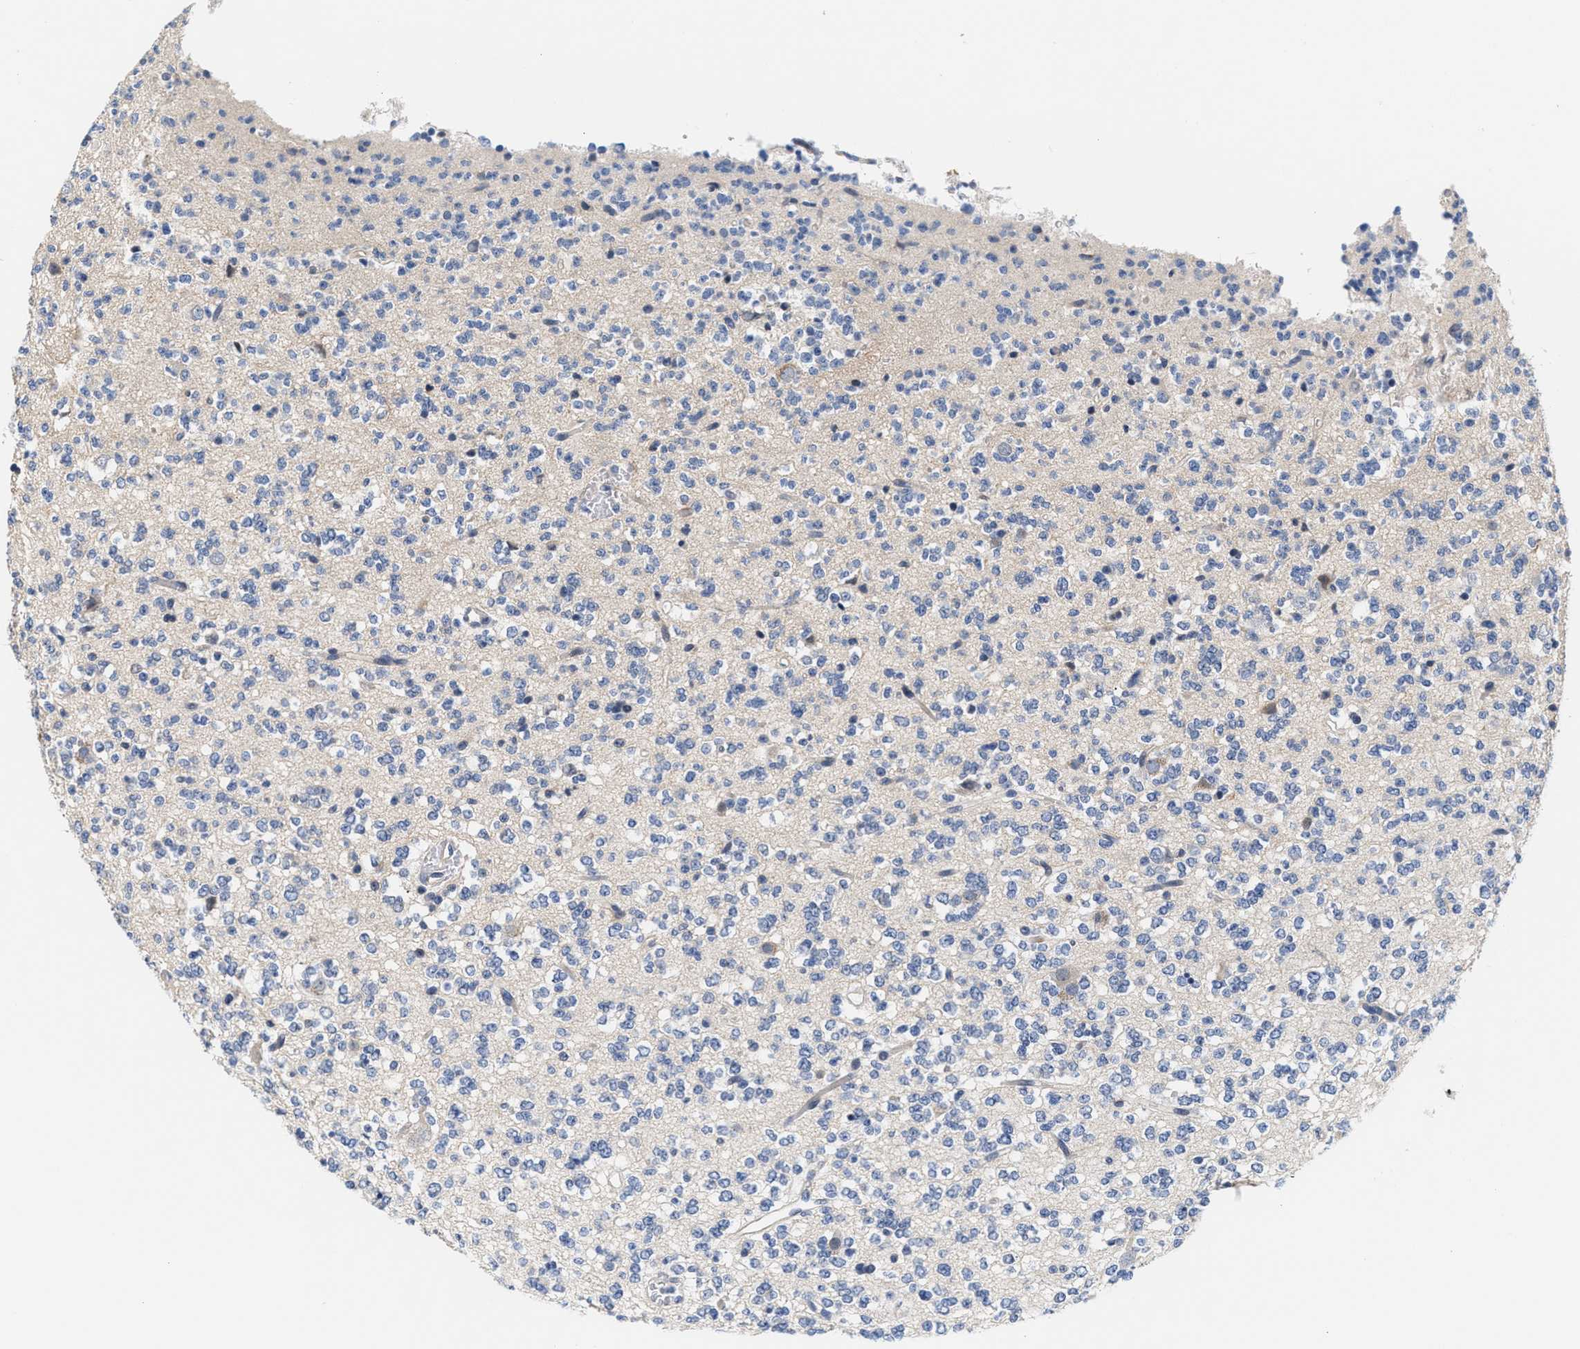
{"staining": {"intensity": "negative", "quantity": "none", "location": "none"}, "tissue": "glioma", "cell_type": "Tumor cells", "image_type": "cancer", "snomed": [{"axis": "morphology", "description": "Glioma, malignant, Low grade"}, {"axis": "topography", "description": "Brain"}], "caption": "There is no significant positivity in tumor cells of malignant low-grade glioma.", "gene": "ACTL7B", "patient": {"sex": "male", "age": 38}}